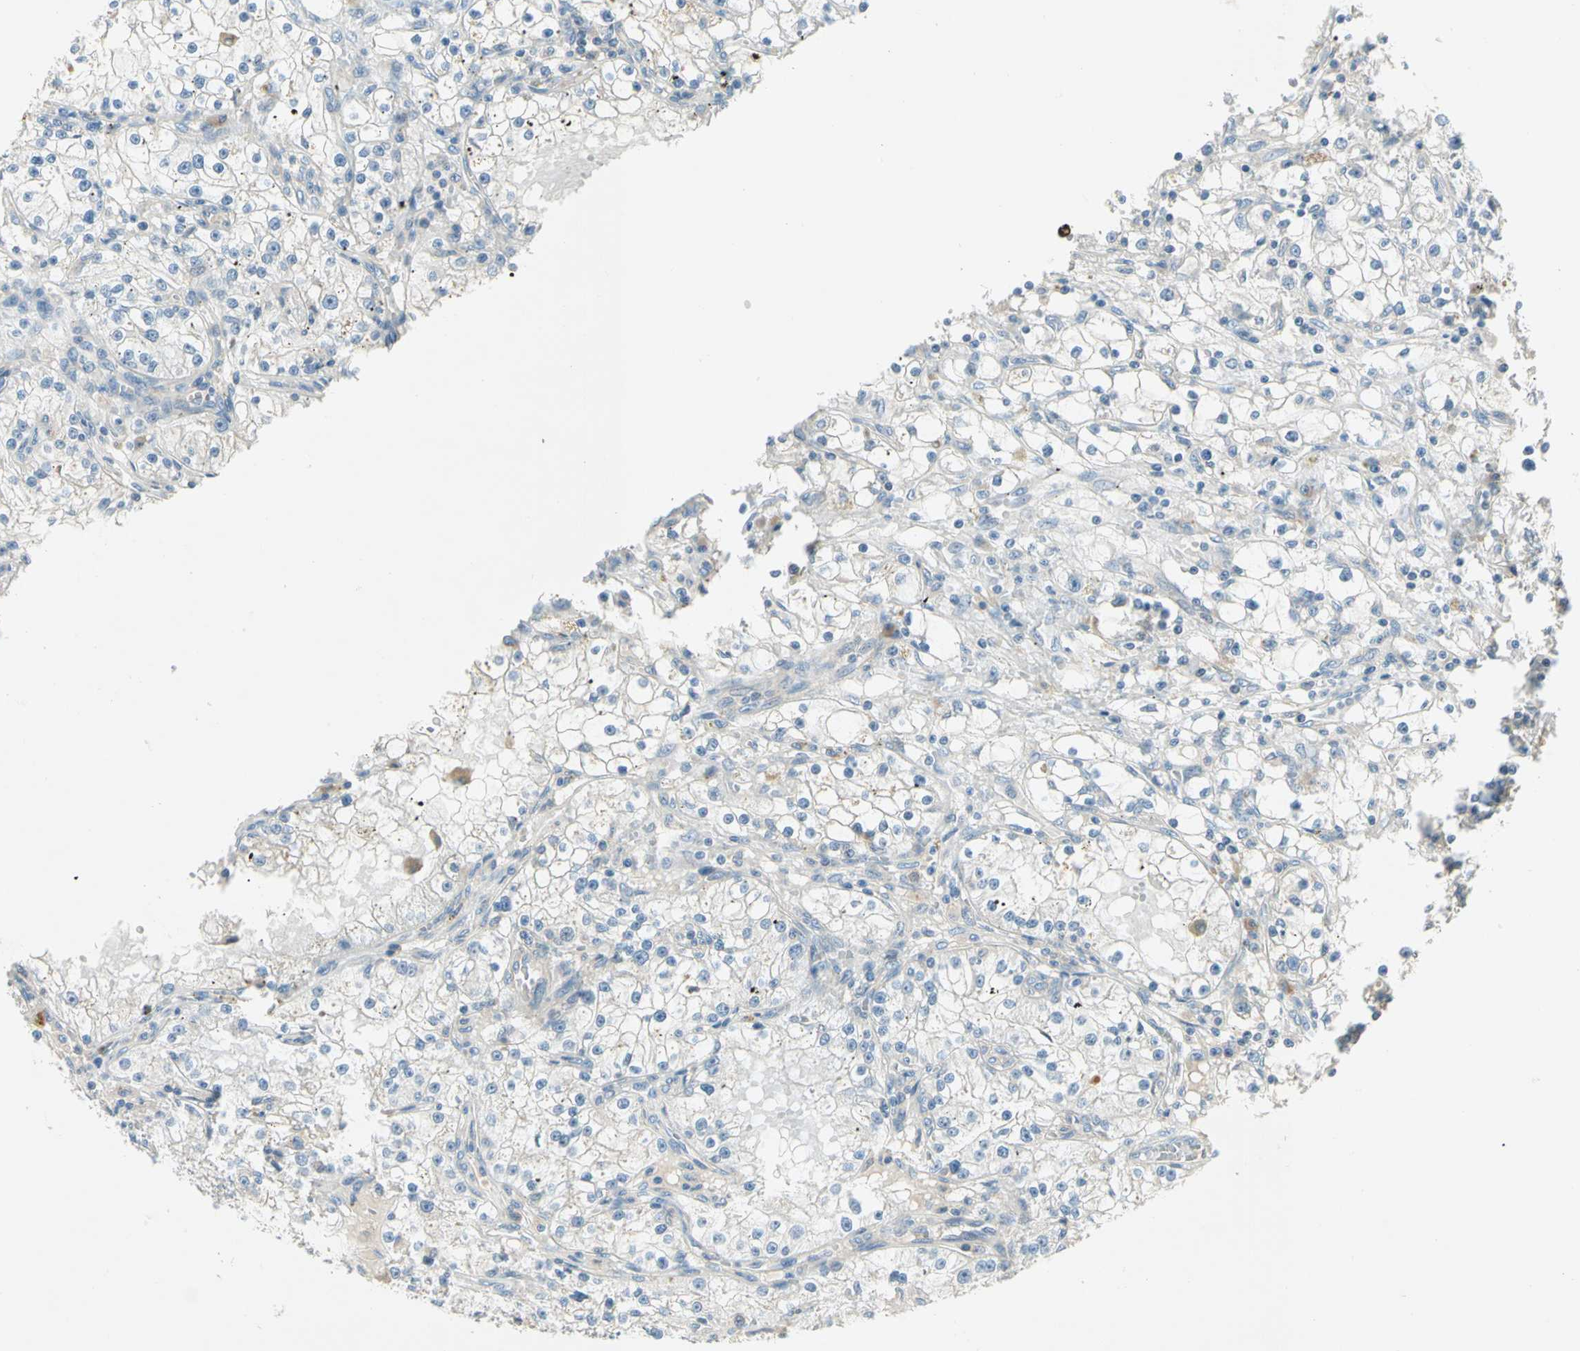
{"staining": {"intensity": "negative", "quantity": "none", "location": "none"}, "tissue": "renal cancer", "cell_type": "Tumor cells", "image_type": "cancer", "snomed": [{"axis": "morphology", "description": "Adenocarcinoma, NOS"}, {"axis": "topography", "description": "Kidney"}], "caption": "Immunohistochemical staining of human renal cancer exhibits no significant expression in tumor cells.", "gene": "IL1R1", "patient": {"sex": "male", "age": 56}}